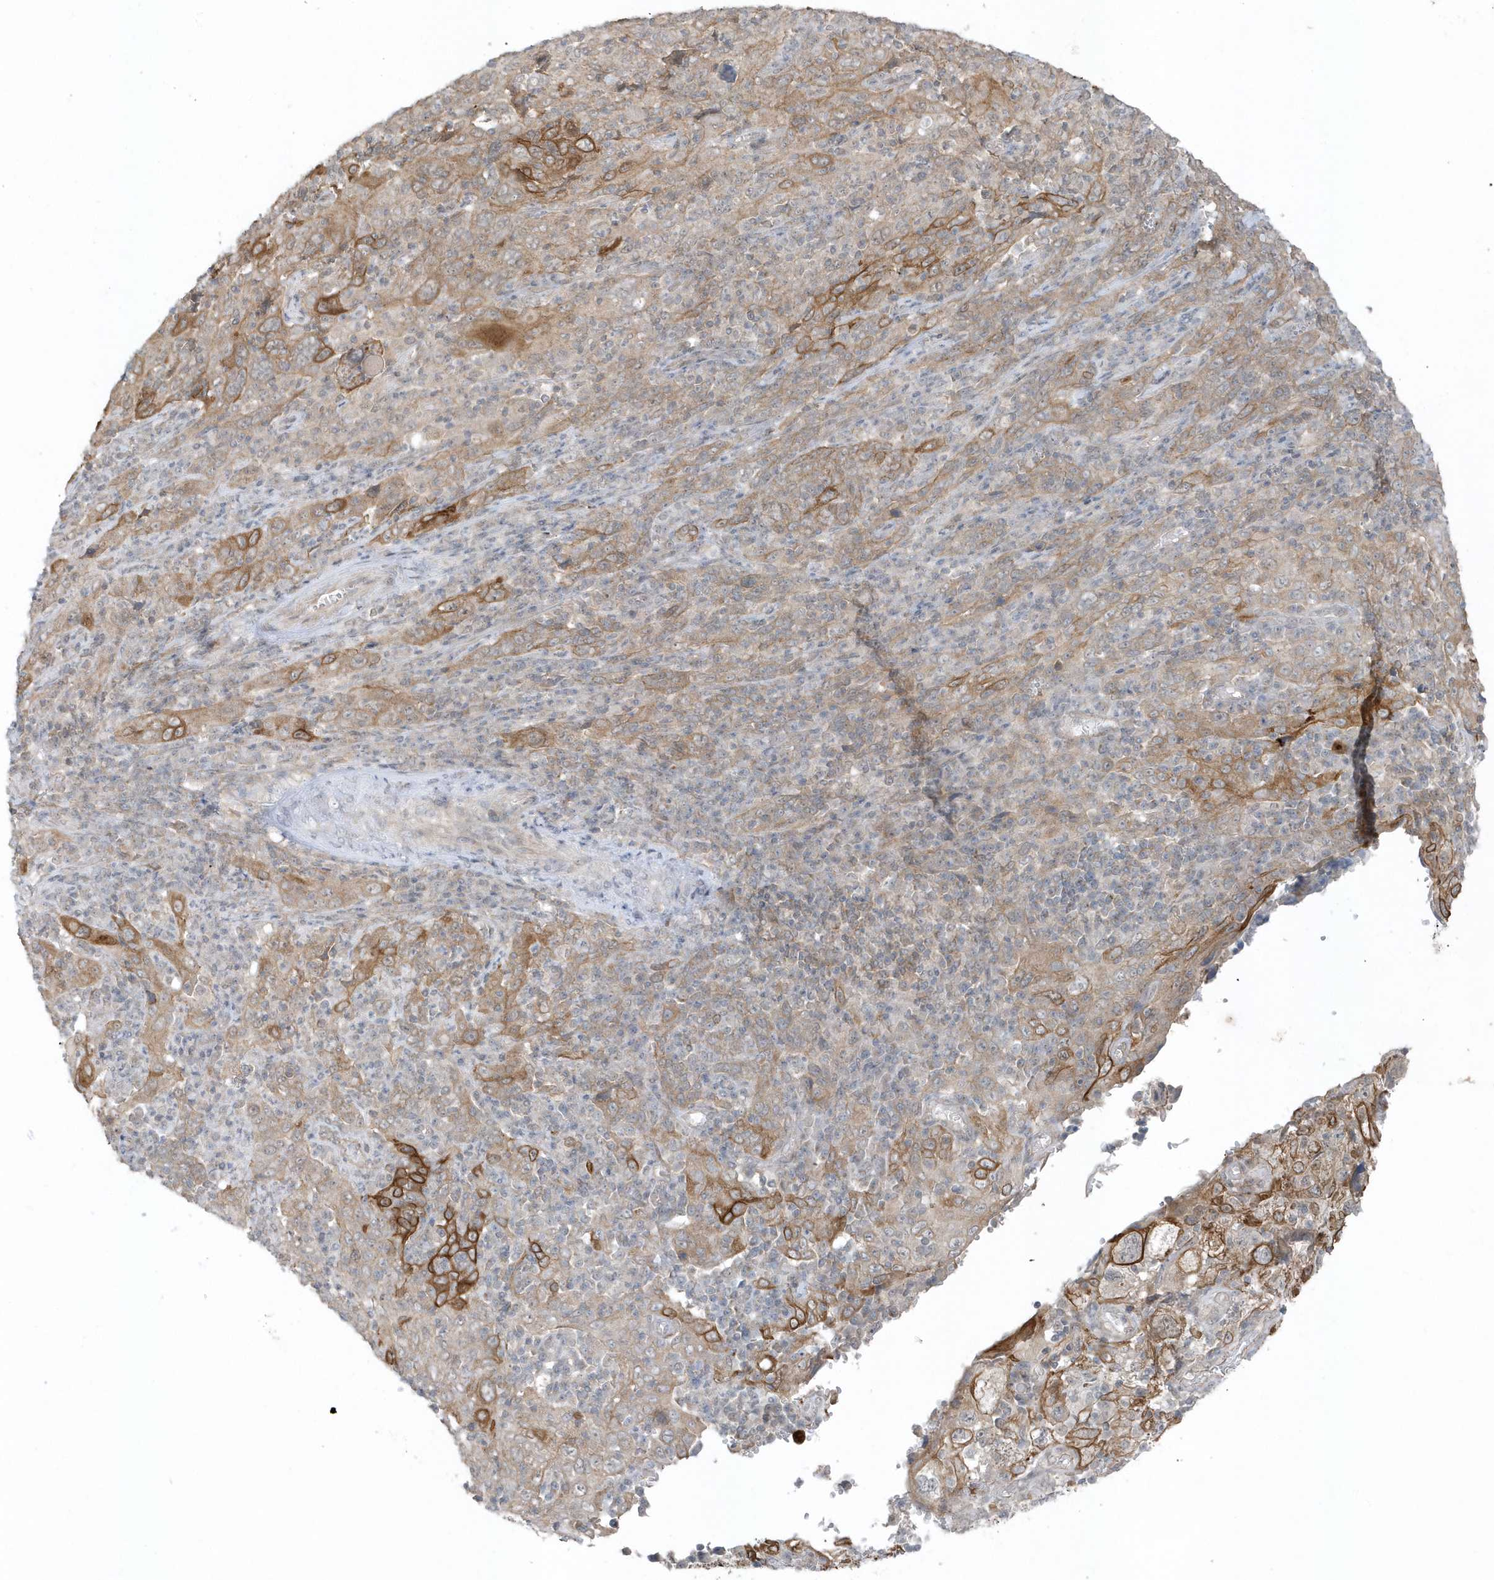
{"staining": {"intensity": "strong", "quantity": "<25%", "location": "cytoplasmic/membranous"}, "tissue": "cervical cancer", "cell_type": "Tumor cells", "image_type": "cancer", "snomed": [{"axis": "morphology", "description": "Squamous cell carcinoma, NOS"}, {"axis": "topography", "description": "Cervix"}], "caption": "Human cervical cancer stained with a brown dye exhibits strong cytoplasmic/membranous positive expression in about <25% of tumor cells.", "gene": "PARD3B", "patient": {"sex": "female", "age": 46}}